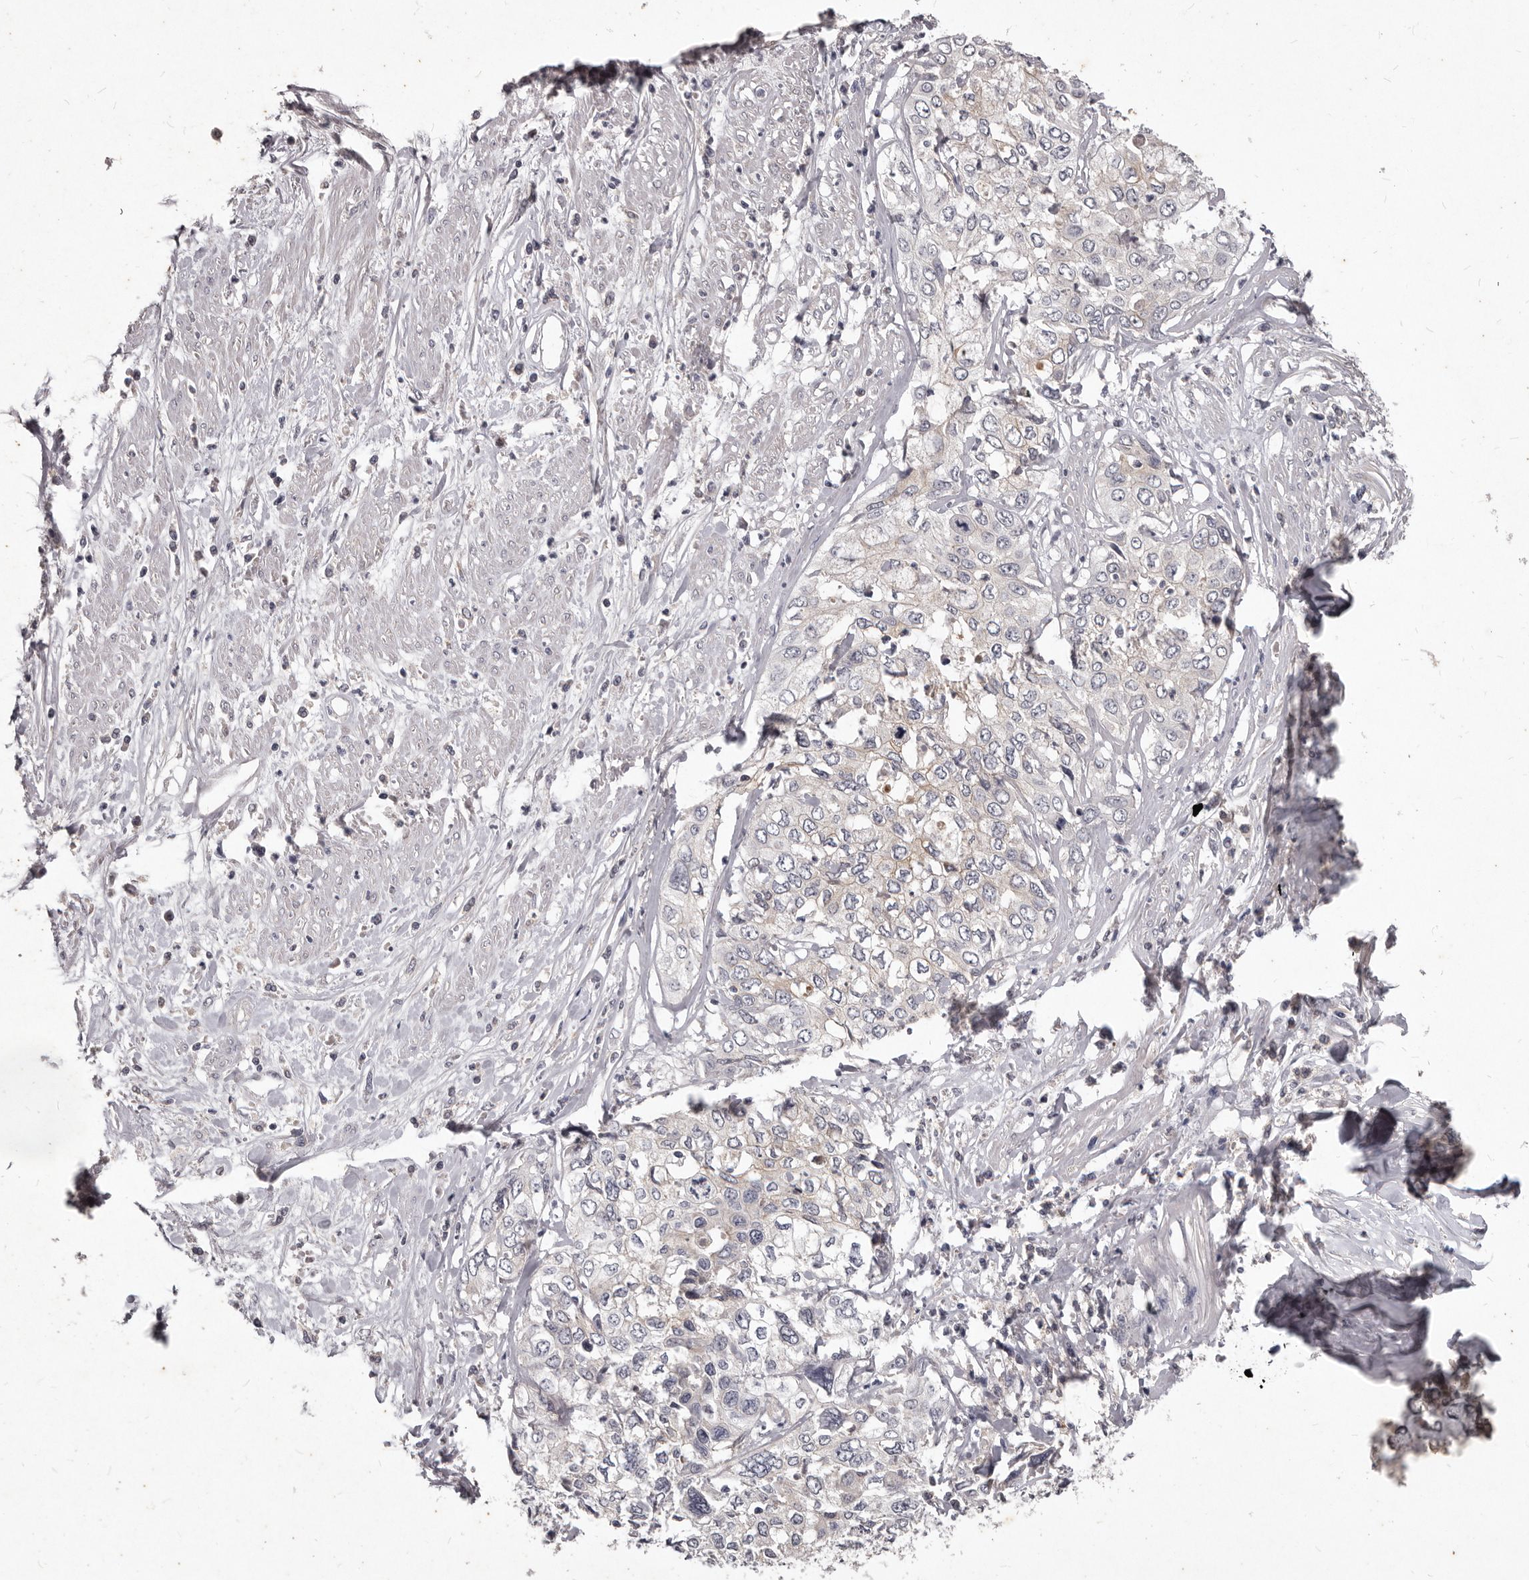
{"staining": {"intensity": "negative", "quantity": "none", "location": "none"}, "tissue": "cervical cancer", "cell_type": "Tumor cells", "image_type": "cancer", "snomed": [{"axis": "morphology", "description": "Squamous cell carcinoma, NOS"}, {"axis": "topography", "description": "Cervix"}], "caption": "Tumor cells show no significant protein expression in squamous cell carcinoma (cervical).", "gene": "GPRC5C", "patient": {"sex": "female", "age": 31}}